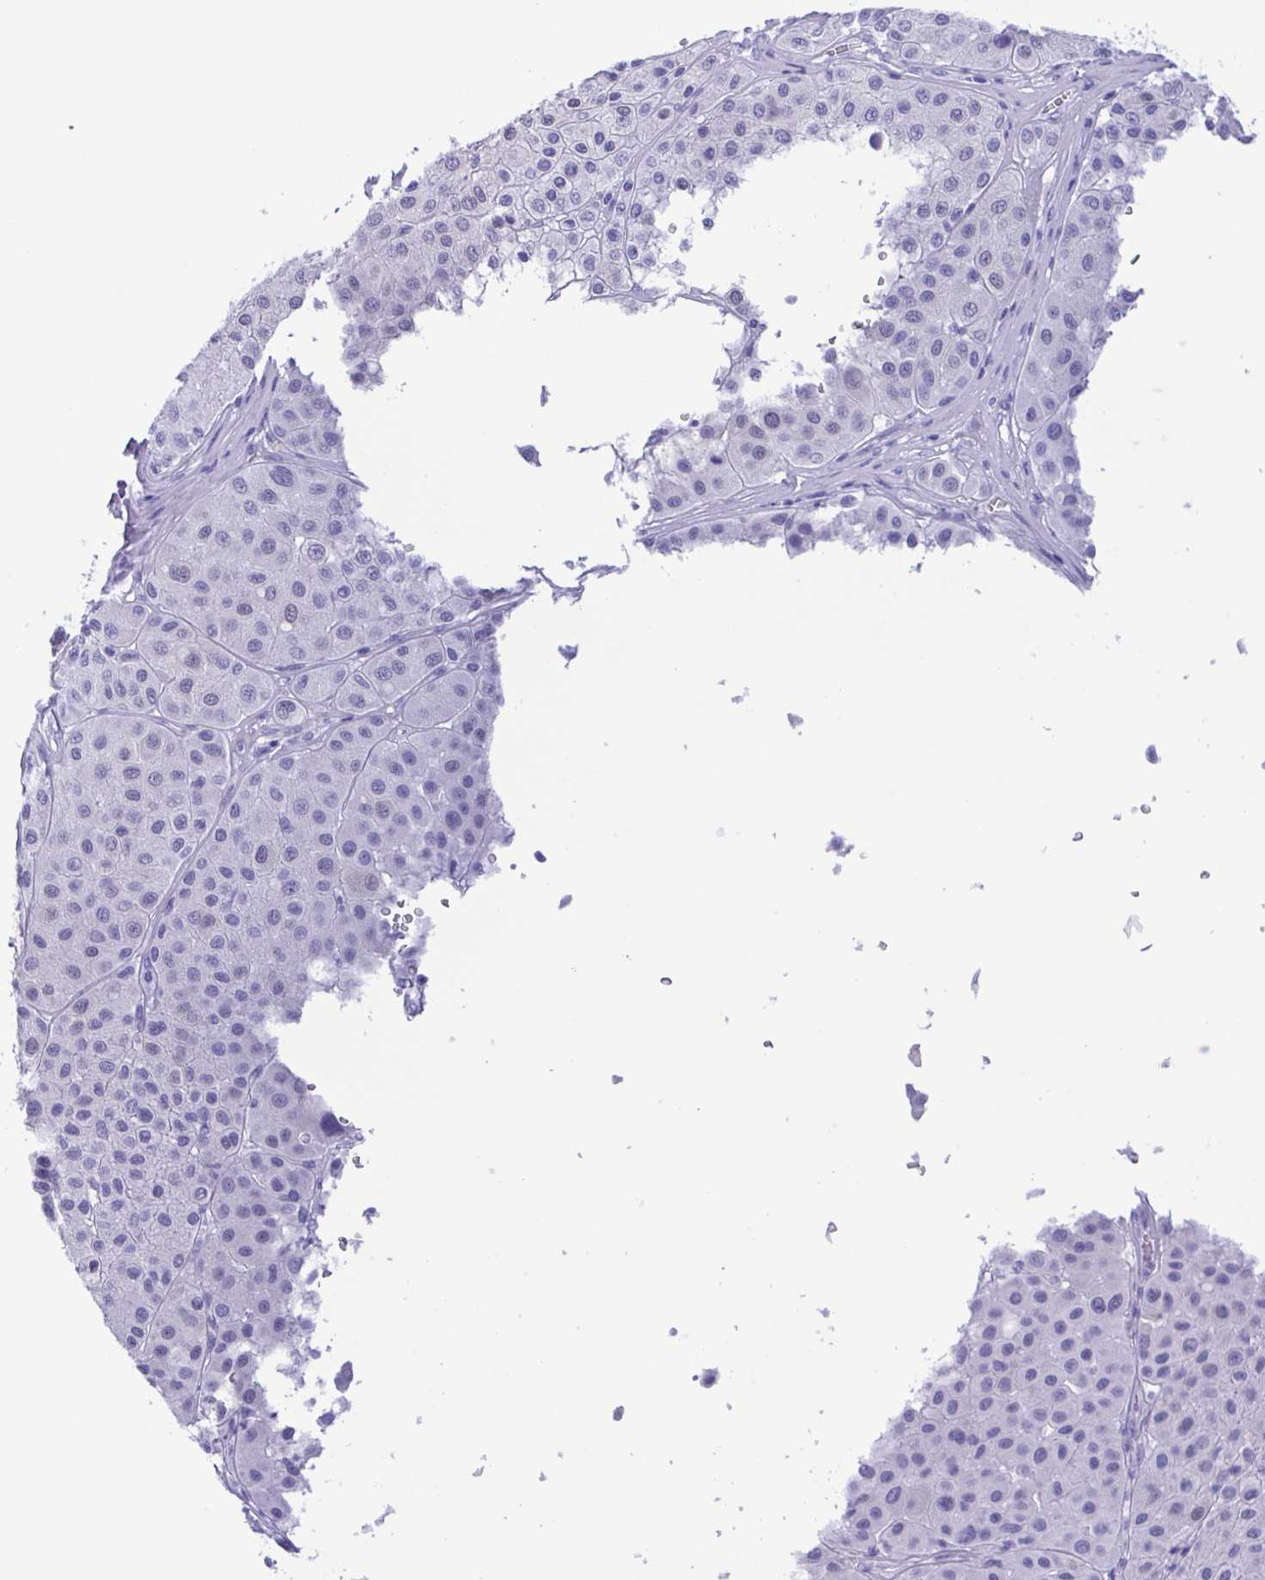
{"staining": {"intensity": "negative", "quantity": "none", "location": "none"}, "tissue": "melanoma", "cell_type": "Tumor cells", "image_type": "cancer", "snomed": [{"axis": "morphology", "description": "Malignant melanoma, Metastatic site"}, {"axis": "topography", "description": "Smooth muscle"}], "caption": "The micrograph reveals no significant expression in tumor cells of melanoma.", "gene": "TSPY2", "patient": {"sex": "male", "age": 41}}